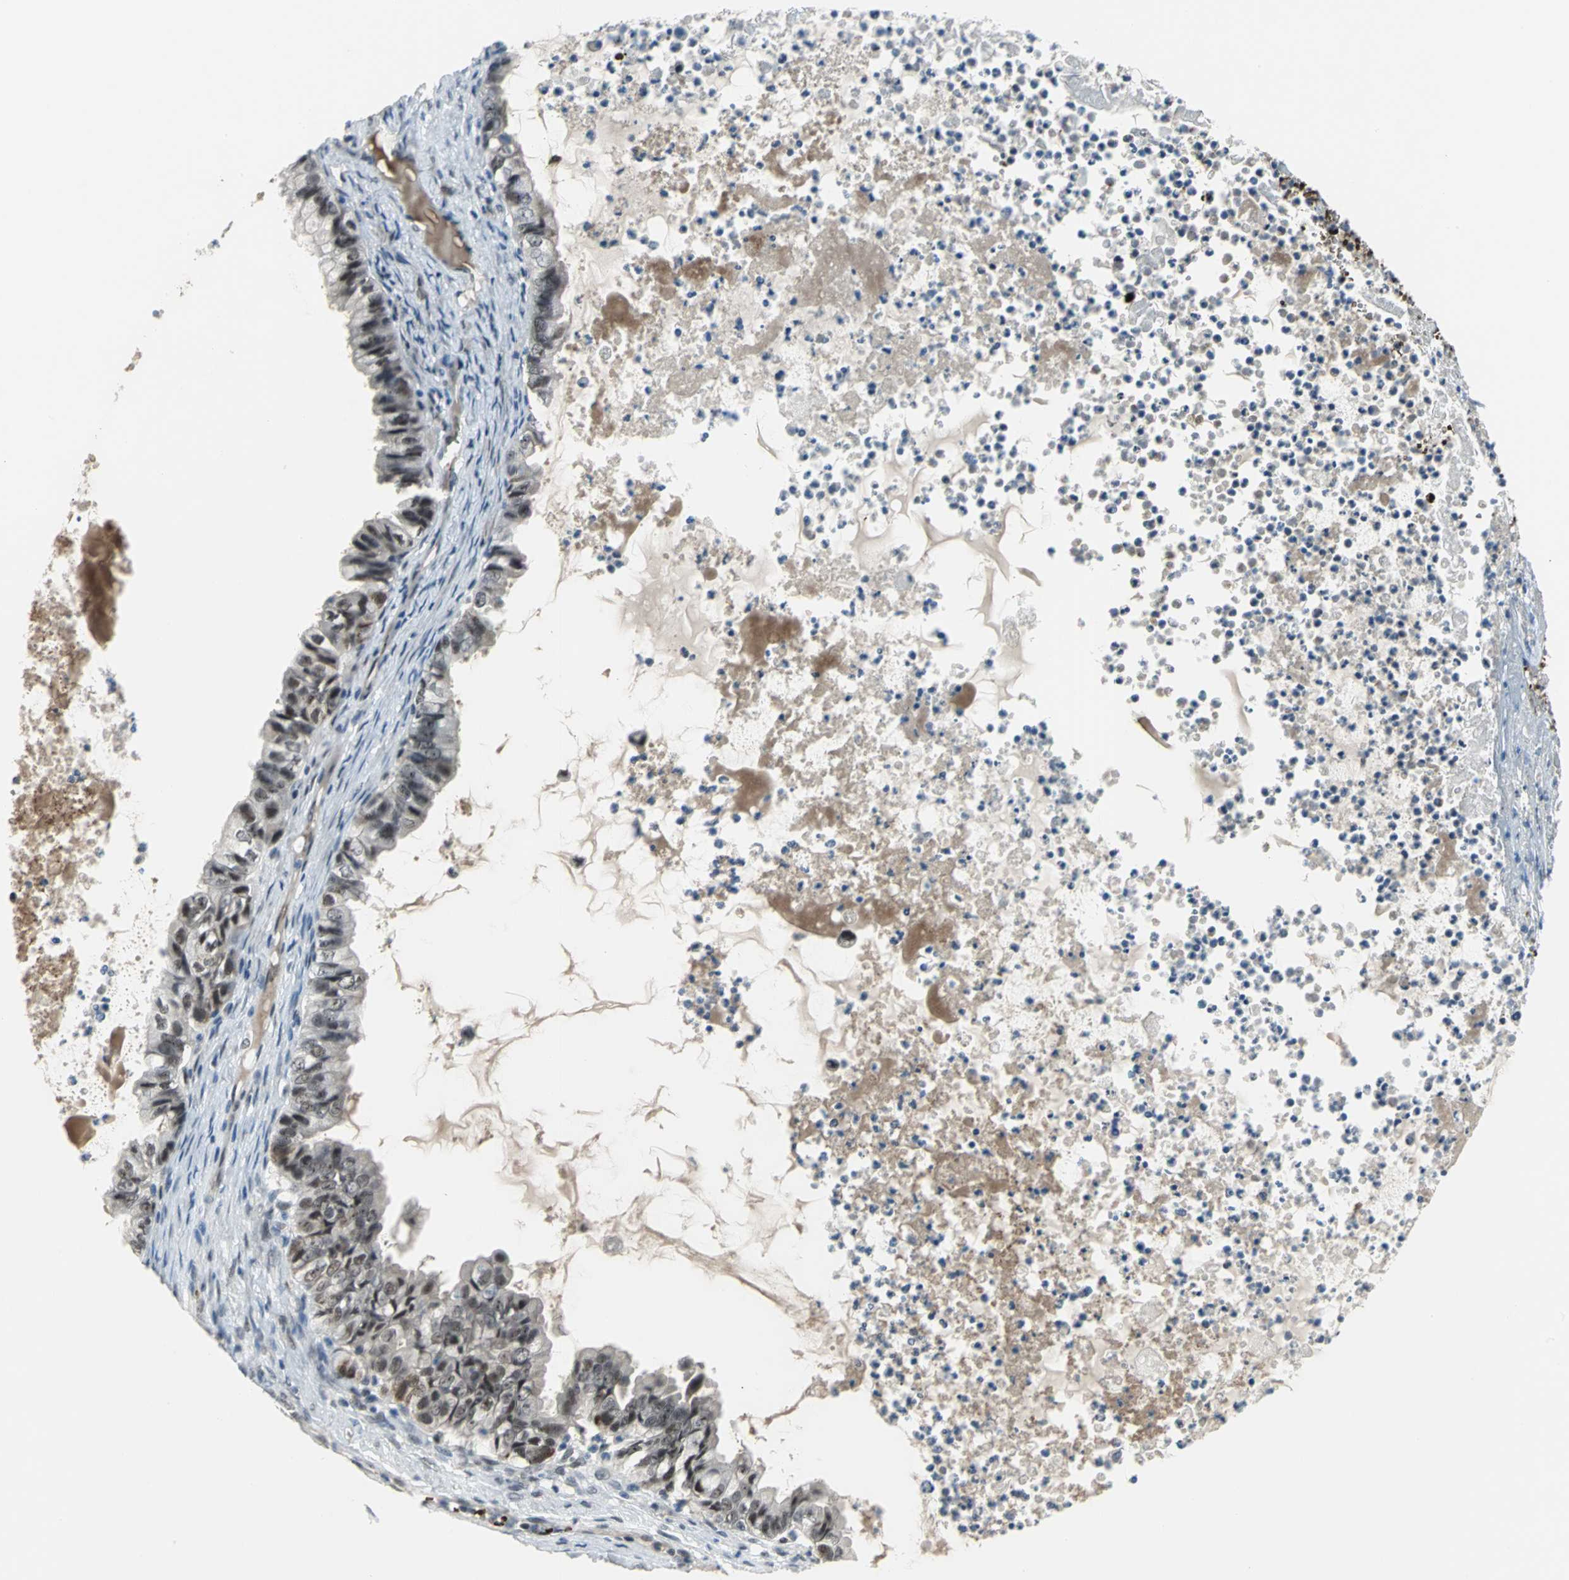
{"staining": {"intensity": "moderate", "quantity": ">75%", "location": "nuclear"}, "tissue": "ovarian cancer", "cell_type": "Tumor cells", "image_type": "cancer", "snomed": [{"axis": "morphology", "description": "Cystadenocarcinoma, mucinous, NOS"}, {"axis": "topography", "description": "Ovary"}], "caption": "Protein expression analysis of human ovarian cancer reveals moderate nuclear staining in about >75% of tumor cells.", "gene": "GLI3", "patient": {"sex": "female", "age": 80}}